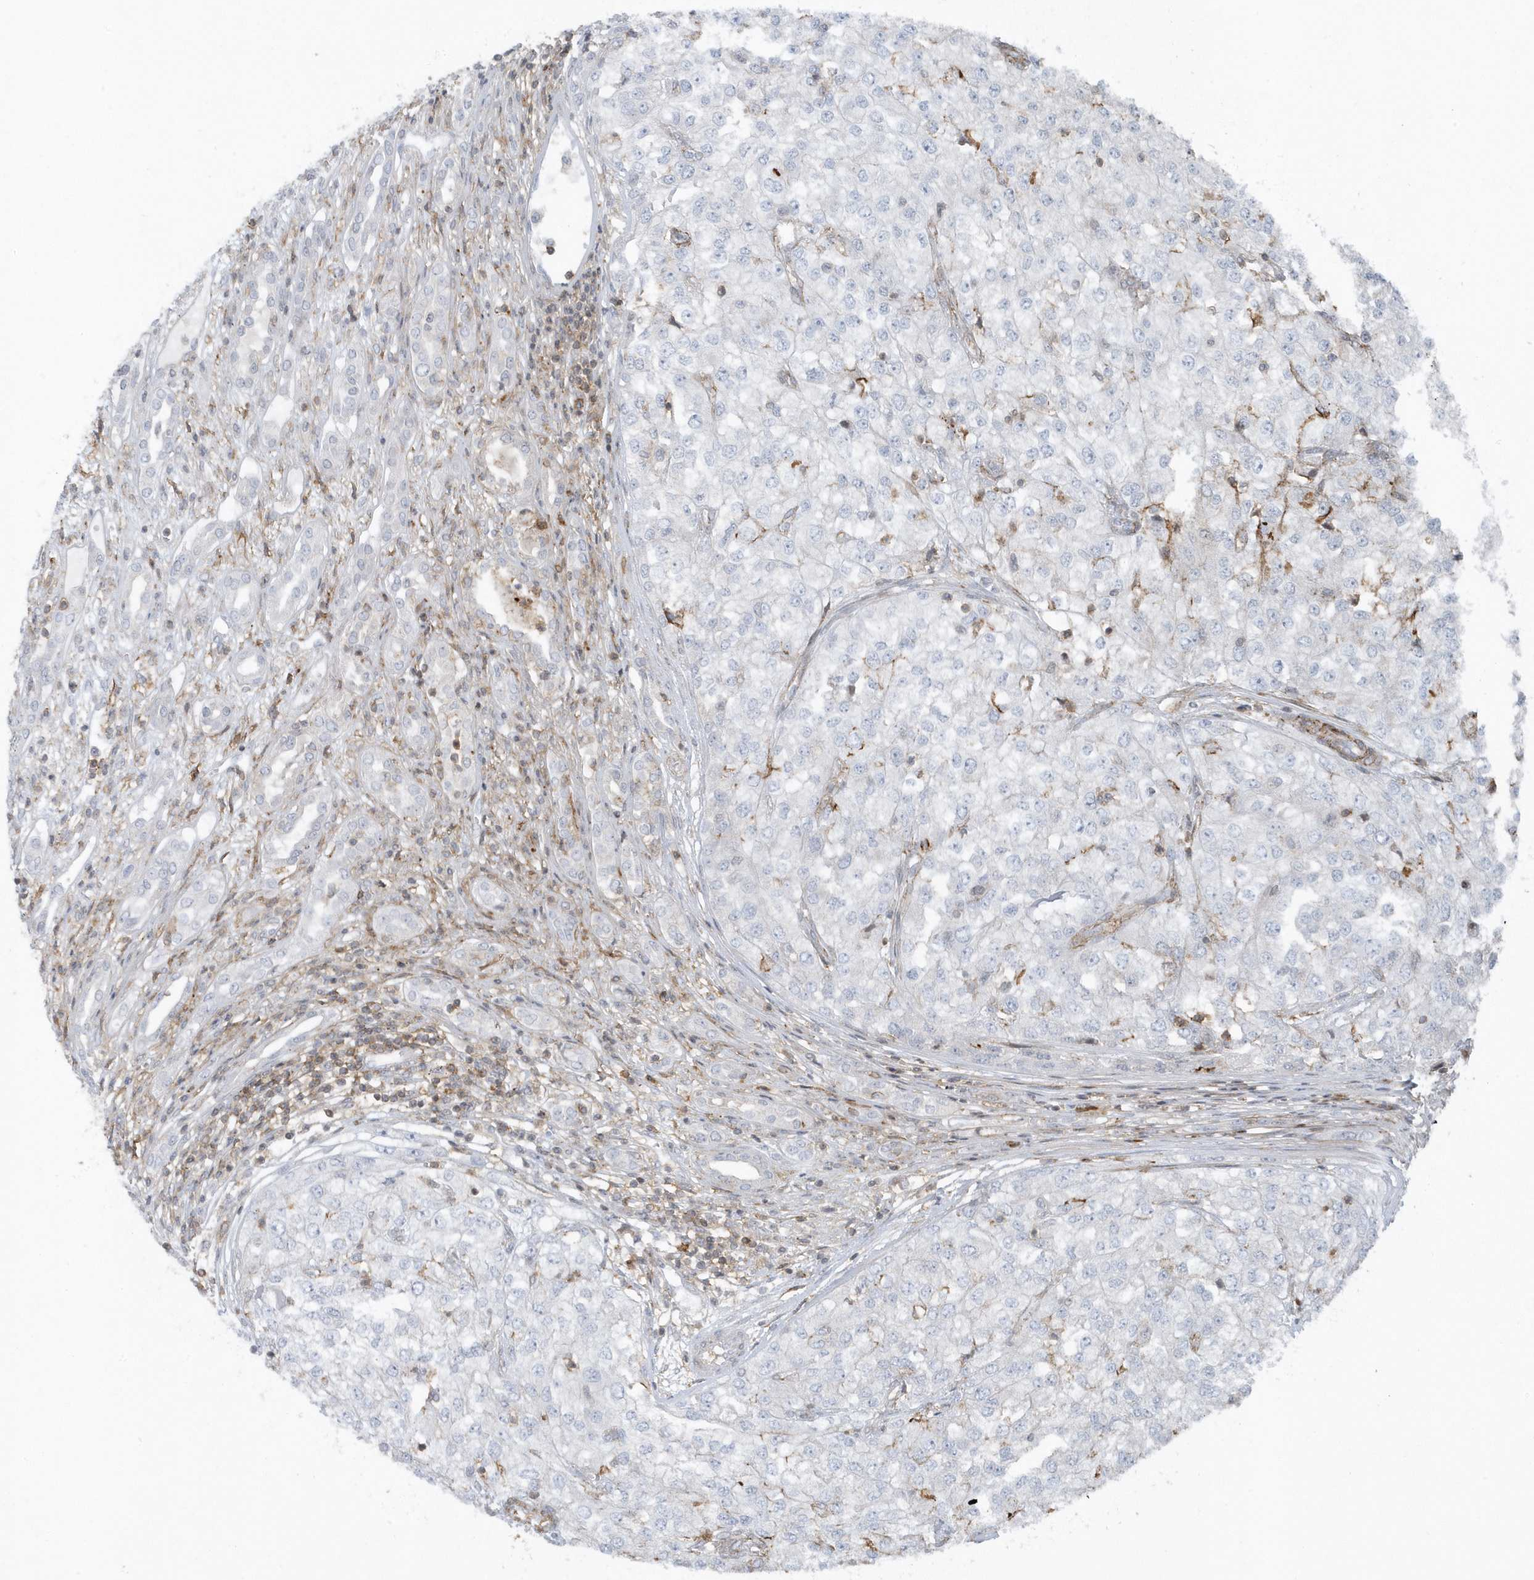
{"staining": {"intensity": "negative", "quantity": "none", "location": "none"}, "tissue": "renal cancer", "cell_type": "Tumor cells", "image_type": "cancer", "snomed": [{"axis": "morphology", "description": "Adenocarcinoma, NOS"}, {"axis": "topography", "description": "Kidney"}], "caption": "A high-resolution photomicrograph shows IHC staining of renal cancer, which reveals no significant expression in tumor cells. (Immunohistochemistry (ihc), brightfield microscopy, high magnification).", "gene": "CACNB2", "patient": {"sex": "female", "age": 54}}